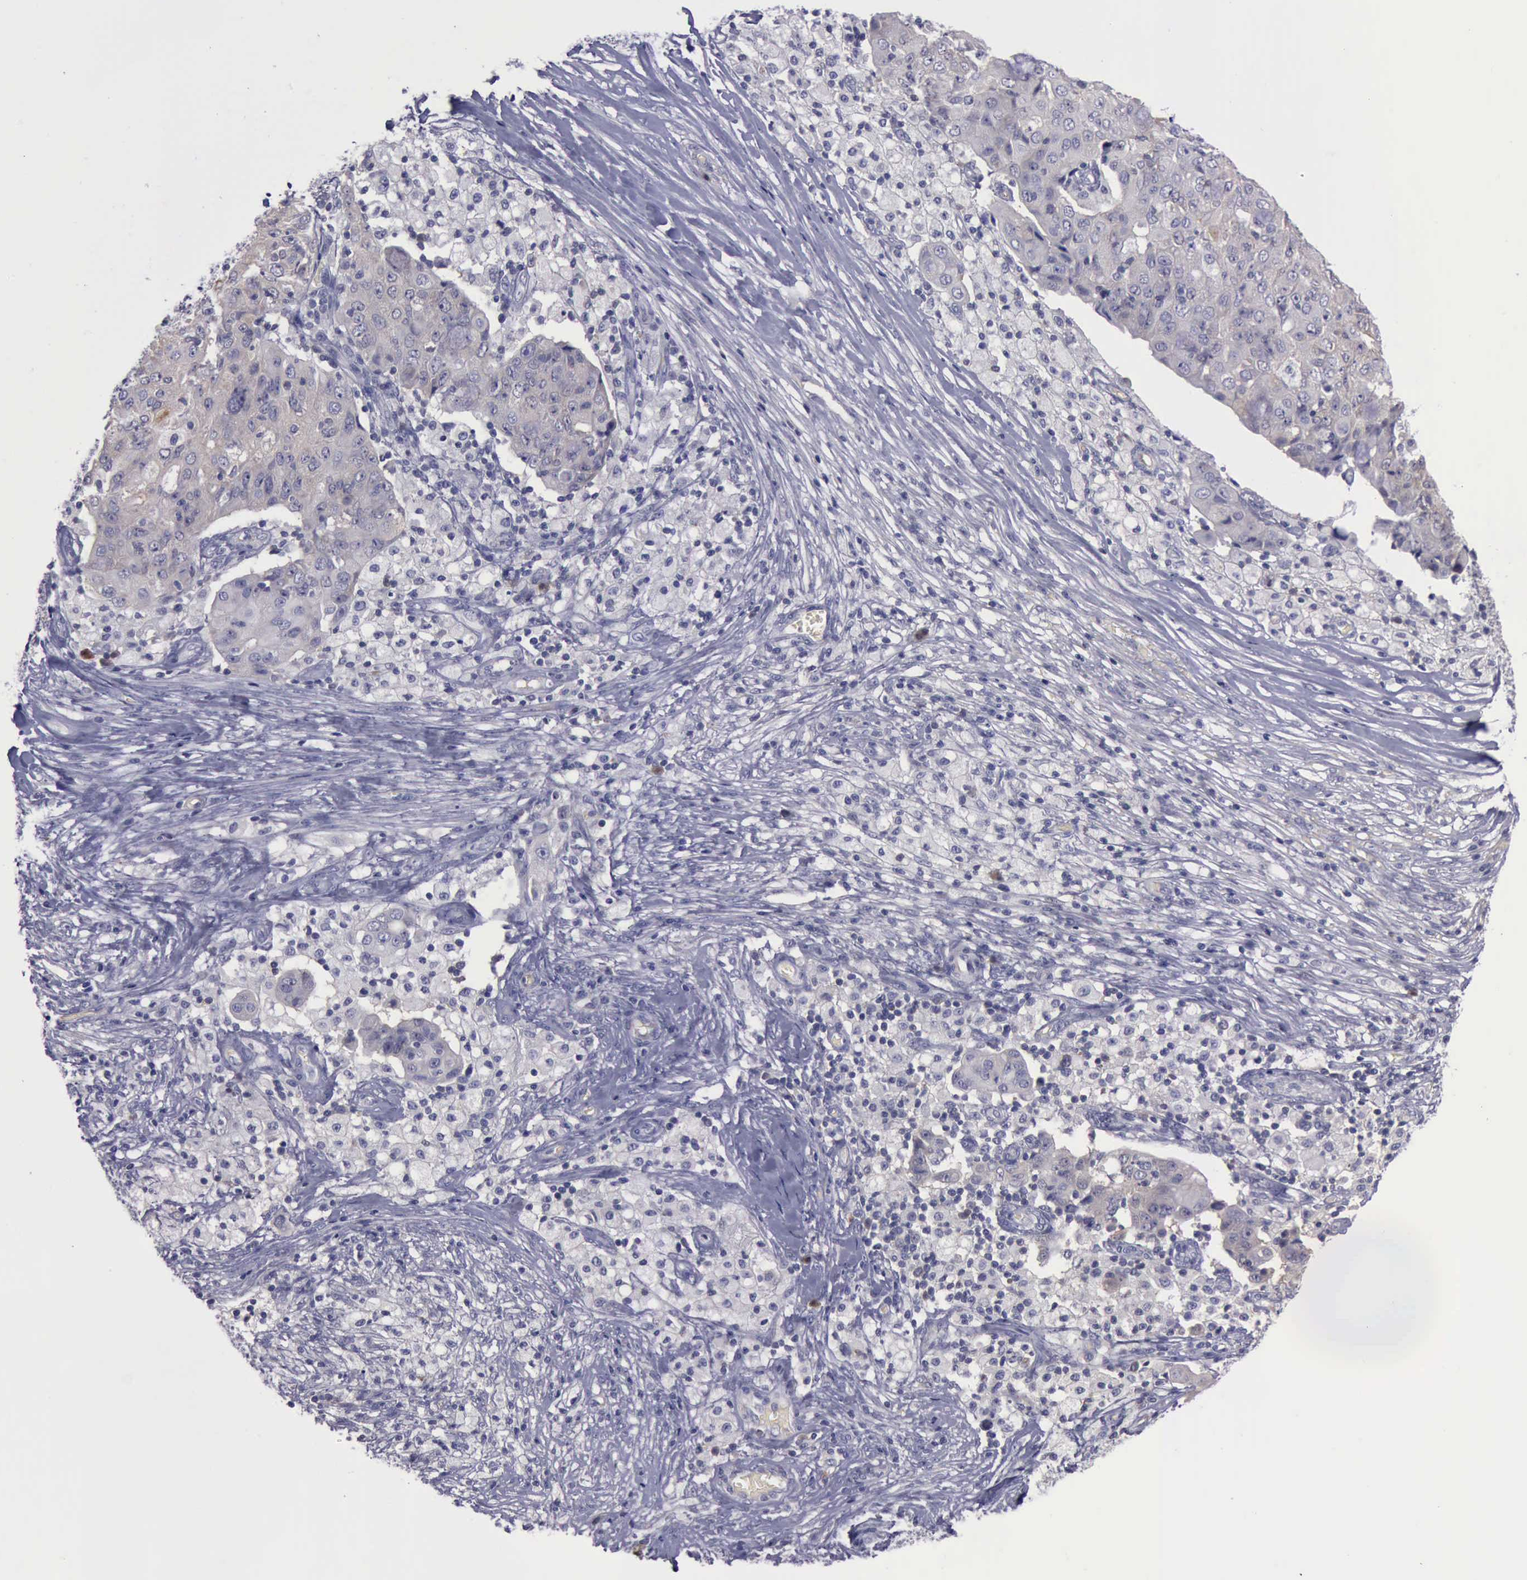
{"staining": {"intensity": "negative", "quantity": "none", "location": "none"}, "tissue": "ovarian cancer", "cell_type": "Tumor cells", "image_type": "cancer", "snomed": [{"axis": "morphology", "description": "Carcinoma, endometroid"}, {"axis": "topography", "description": "Ovary"}], "caption": "A high-resolution image shows immunohistochemistry (IHC) staining of ovarian cancer (endometroid carcinoma), which demonstrates no significant expression in tumor cells.", "gene": "CEP128", "patient": {"sex": "female", "age": 42}}